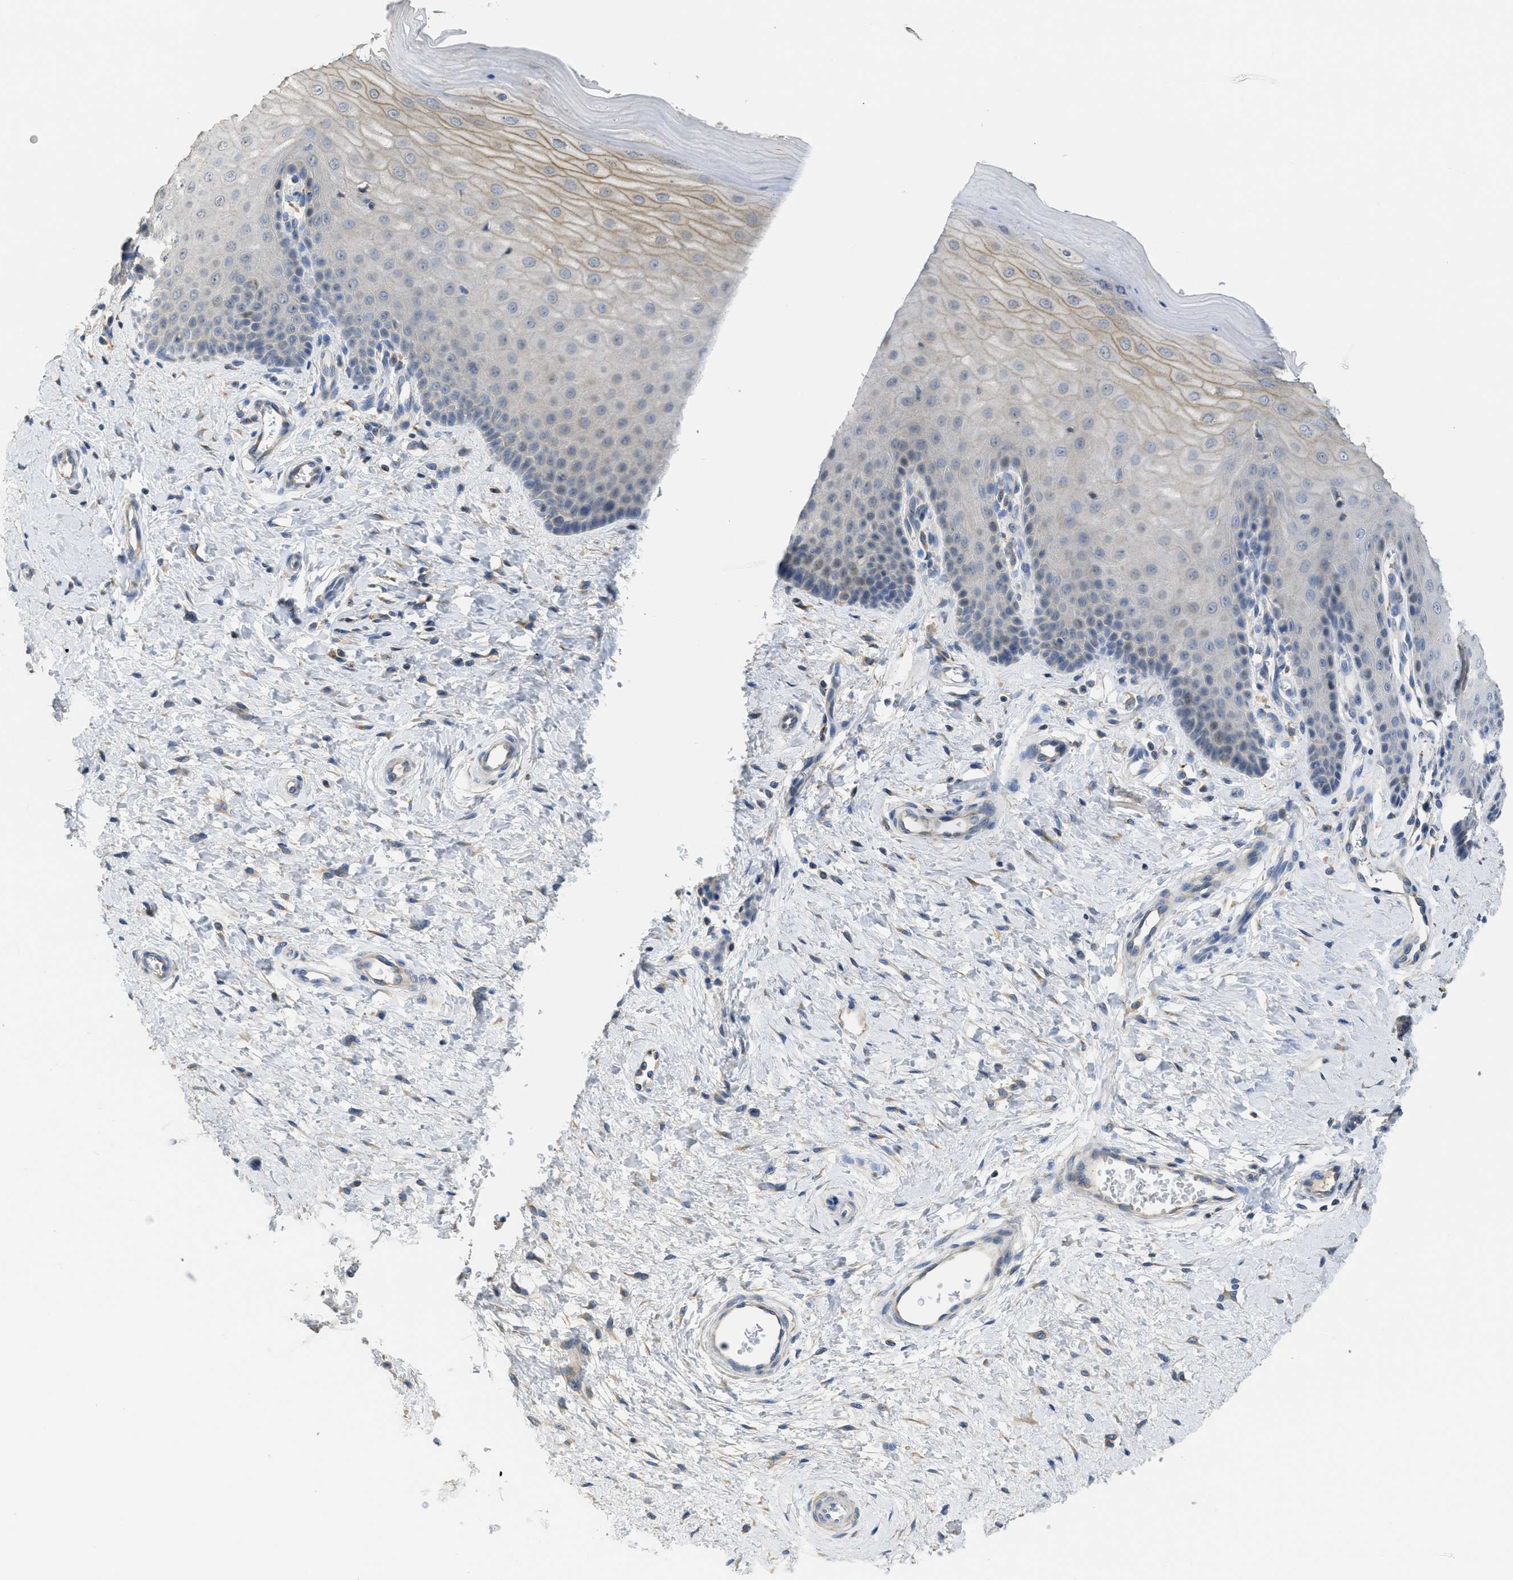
{"staining": {"intensity": "moderate", "quantity": ">75%", "location": "cytoplasmic/membranous"}, "tissue": "cervix", "cell_type": "Glandular cells", "image_type": "normal", "snomed": [{"axis": "morphology", "description": "Normal tissue, NOS"}, {"axis": "topography", "description": "Cervix"}], "caption": "IHC staining of unremarkable cervix, which exhibits medium levels of moderate cytoplasmic/membranous positivity in approximately >75% of glandular cells indicating moderate cytoplasmic/membranous protein positivity. The staining was performed using DAB (3,3'-diaminobenzidine) (brown) for protein detection and nuclei were counterstained in hematoxylin (blue).", "gene": "SFXN2", "patient": {"sex": "female", "age": 55}}